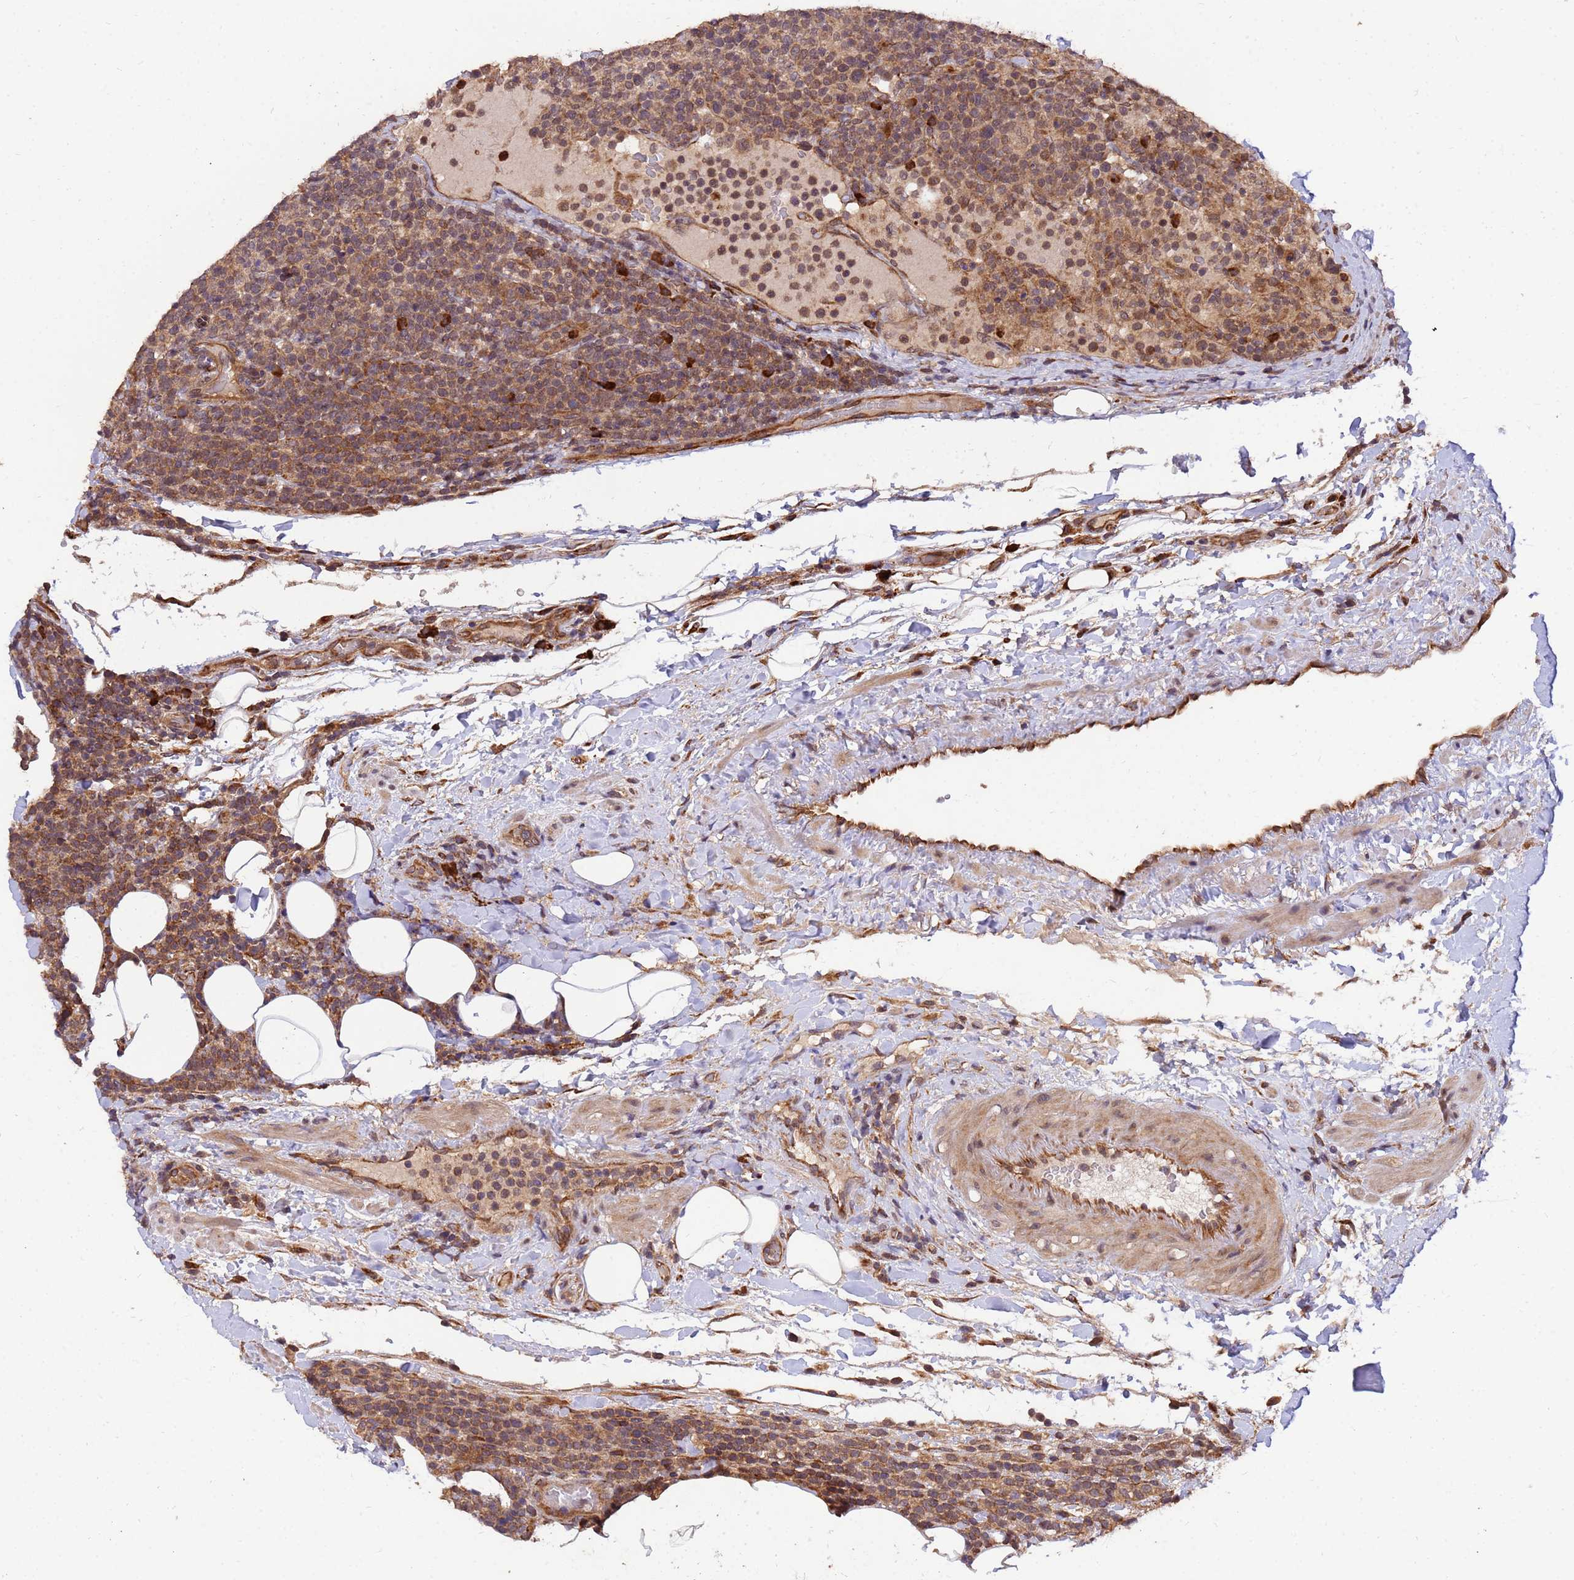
{"staining": {"intensity": "moderate", "quantity": "25%-75%", "location": "cytoplasmic/membranous"}, "tissue": "lymphoma", "cell_type": "Tumor cells", "image_type": "cancer", "snomed": [{"axis": "morphology", "description": "Malignant lymphoma, non-Hodgkin's type, High grade"}, {"axis": "topography", "description": "Lymph node"}], "caption": "A histopathology image showing moderate cytoplasmic/membranous staining in about 25%-75% of tumor cells in lymphoma, as visualized by brown immunohistochemical staining.", "gene": "ZNF619", "patient": {"sex": "male", "age": 61}}